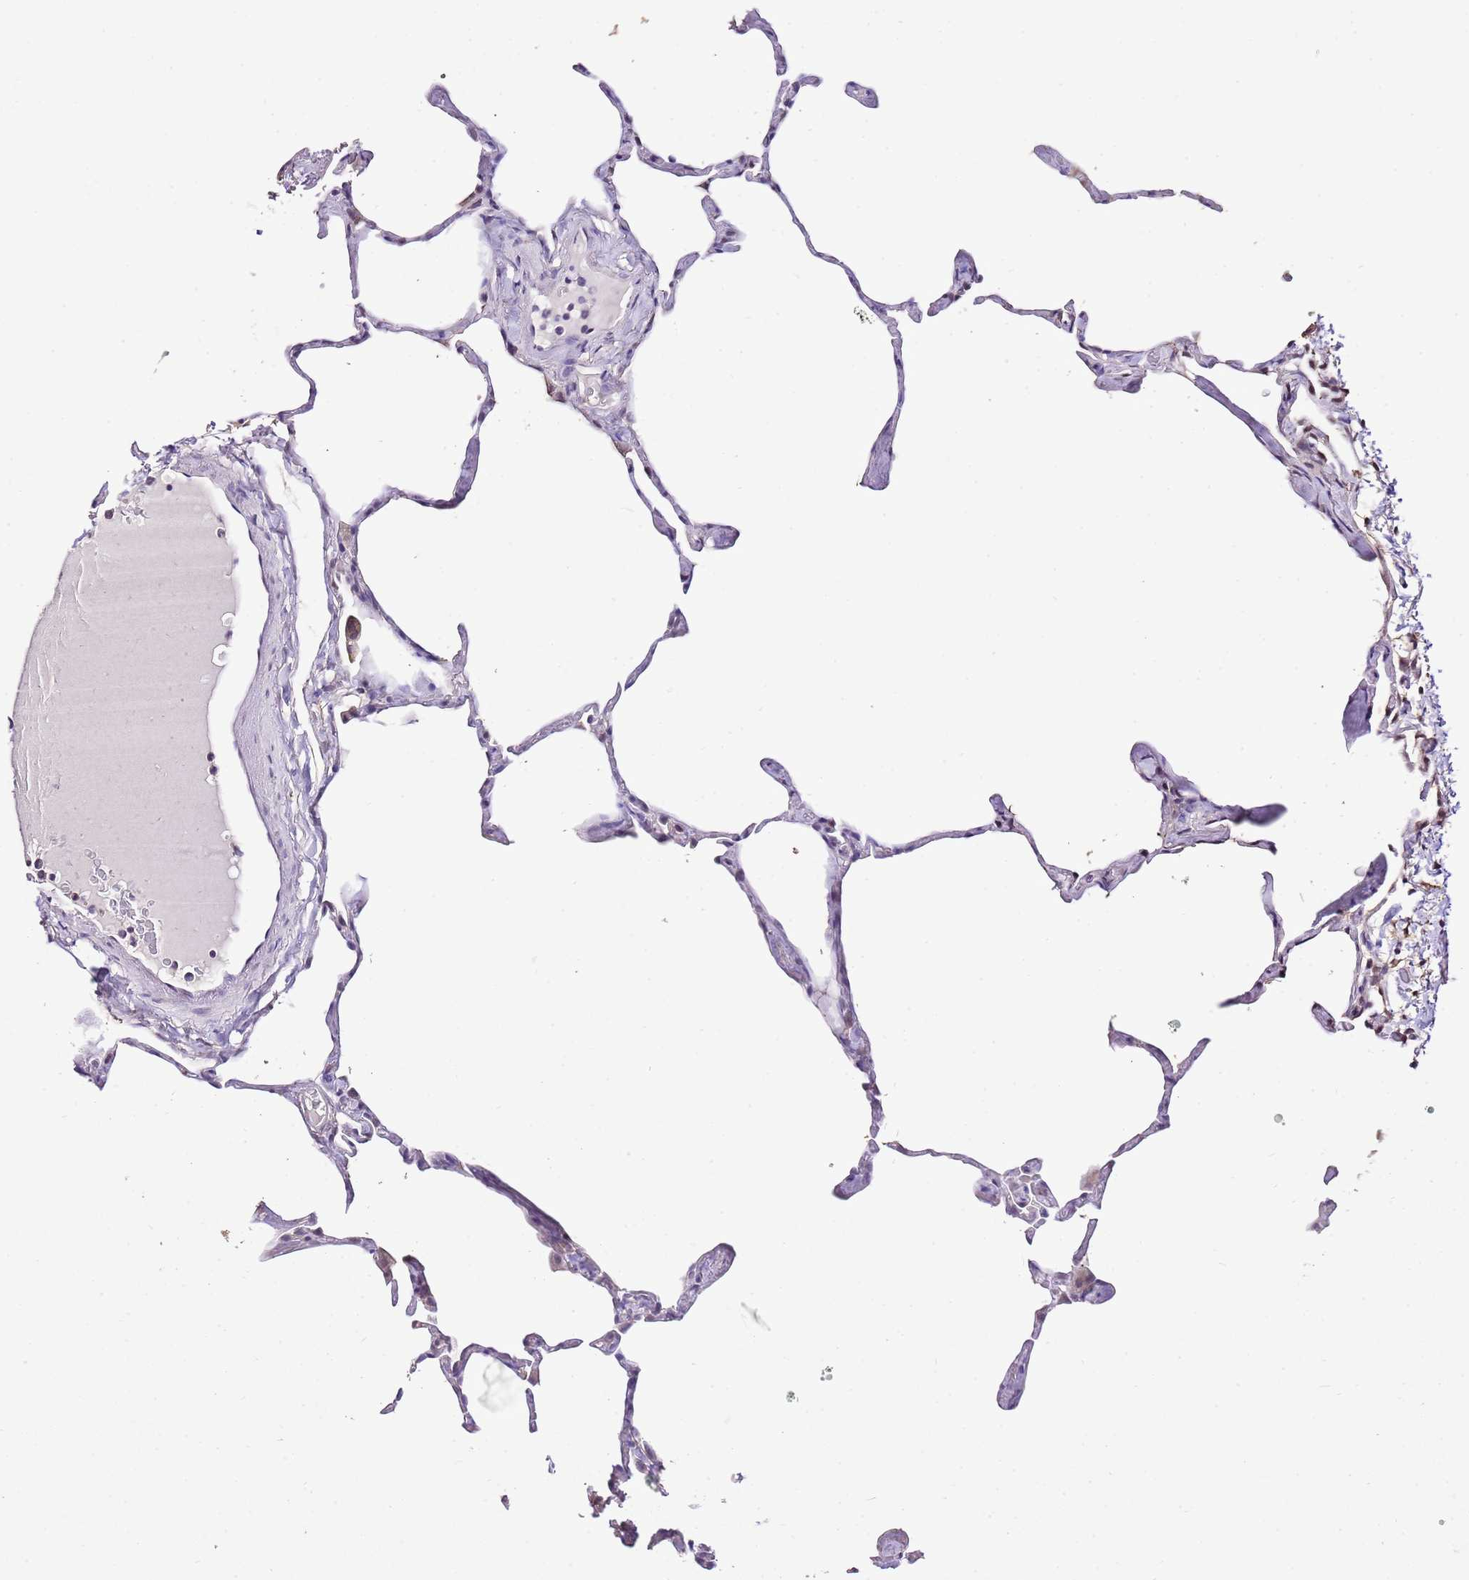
{"staining": {"intensity": "negative", "quantity": "none", "location": "none"}, "tissue": "lung", "cell_type": "Alveolar cells", "image_type": "normal", "snomed": [{"axis": "morphology", "description": "Normal tissue, NOS"}, {"axis": "topography", "description": "Lung"}], "caption": "Immunohistochemistry (IHC) photomicrograph of benign human lung stained for a protein (brown), which displays no expression in alveolar cells. Nuclei are stained in blue.", "gene": "IZUMO4", "patient": {"sex": "male", "age": 65}}